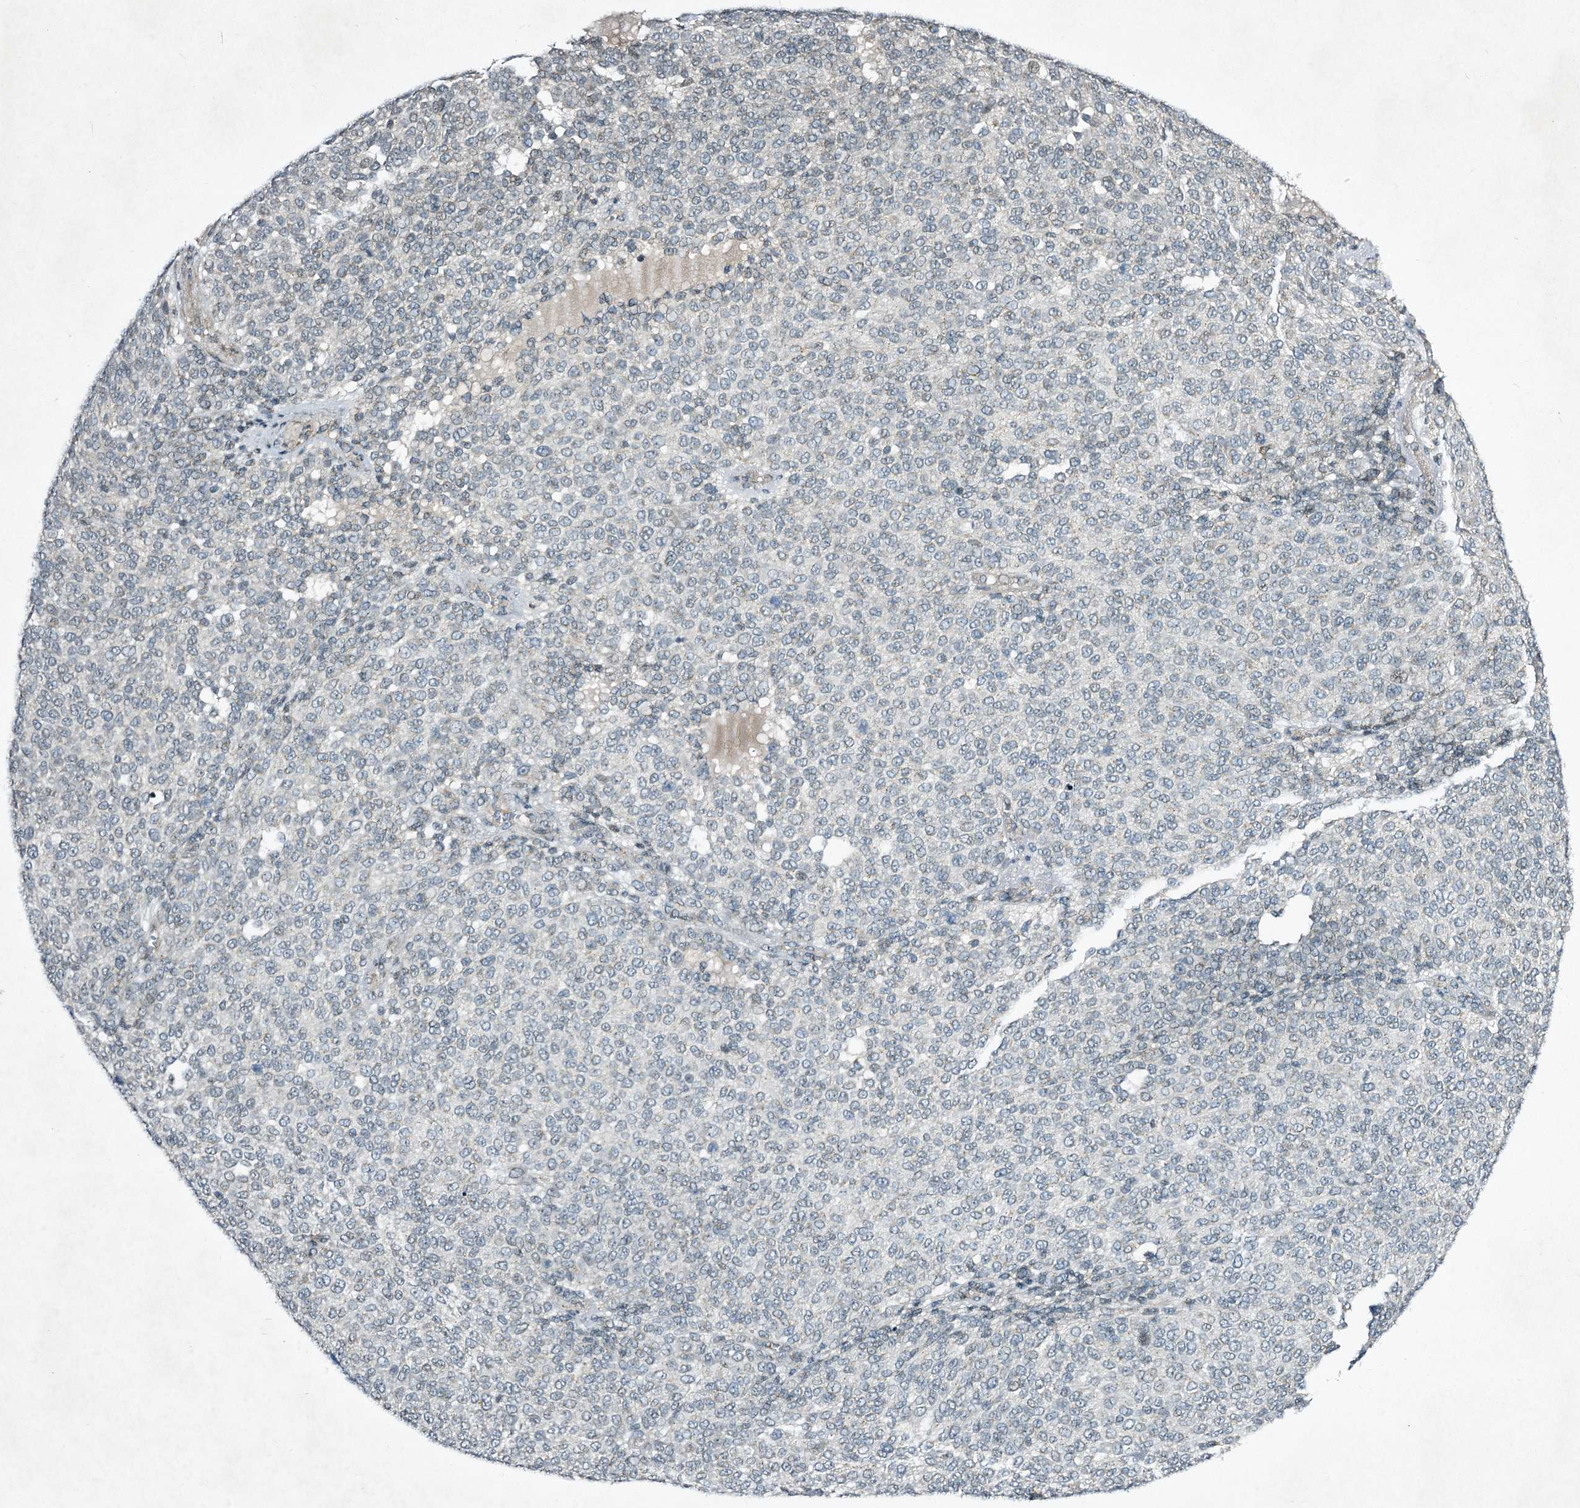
{"staining": {"intensity": "negative", "quantity": "none", "location": "none"}, "tissue": "melanoma", "cell_type": "Tumor cells", "image_type": "cancer", "snomed": [{"axis": "morphology", "description": "Malignant melanoma, NOS"}, {"axis": "topography", "description": "Skin"}], "caption": "Histopathology image shows no protein positivity in tumor cells of malignant melanoma tissue.", "gene": "STAP1", "patient": {"sex": "male", "age": 49}}